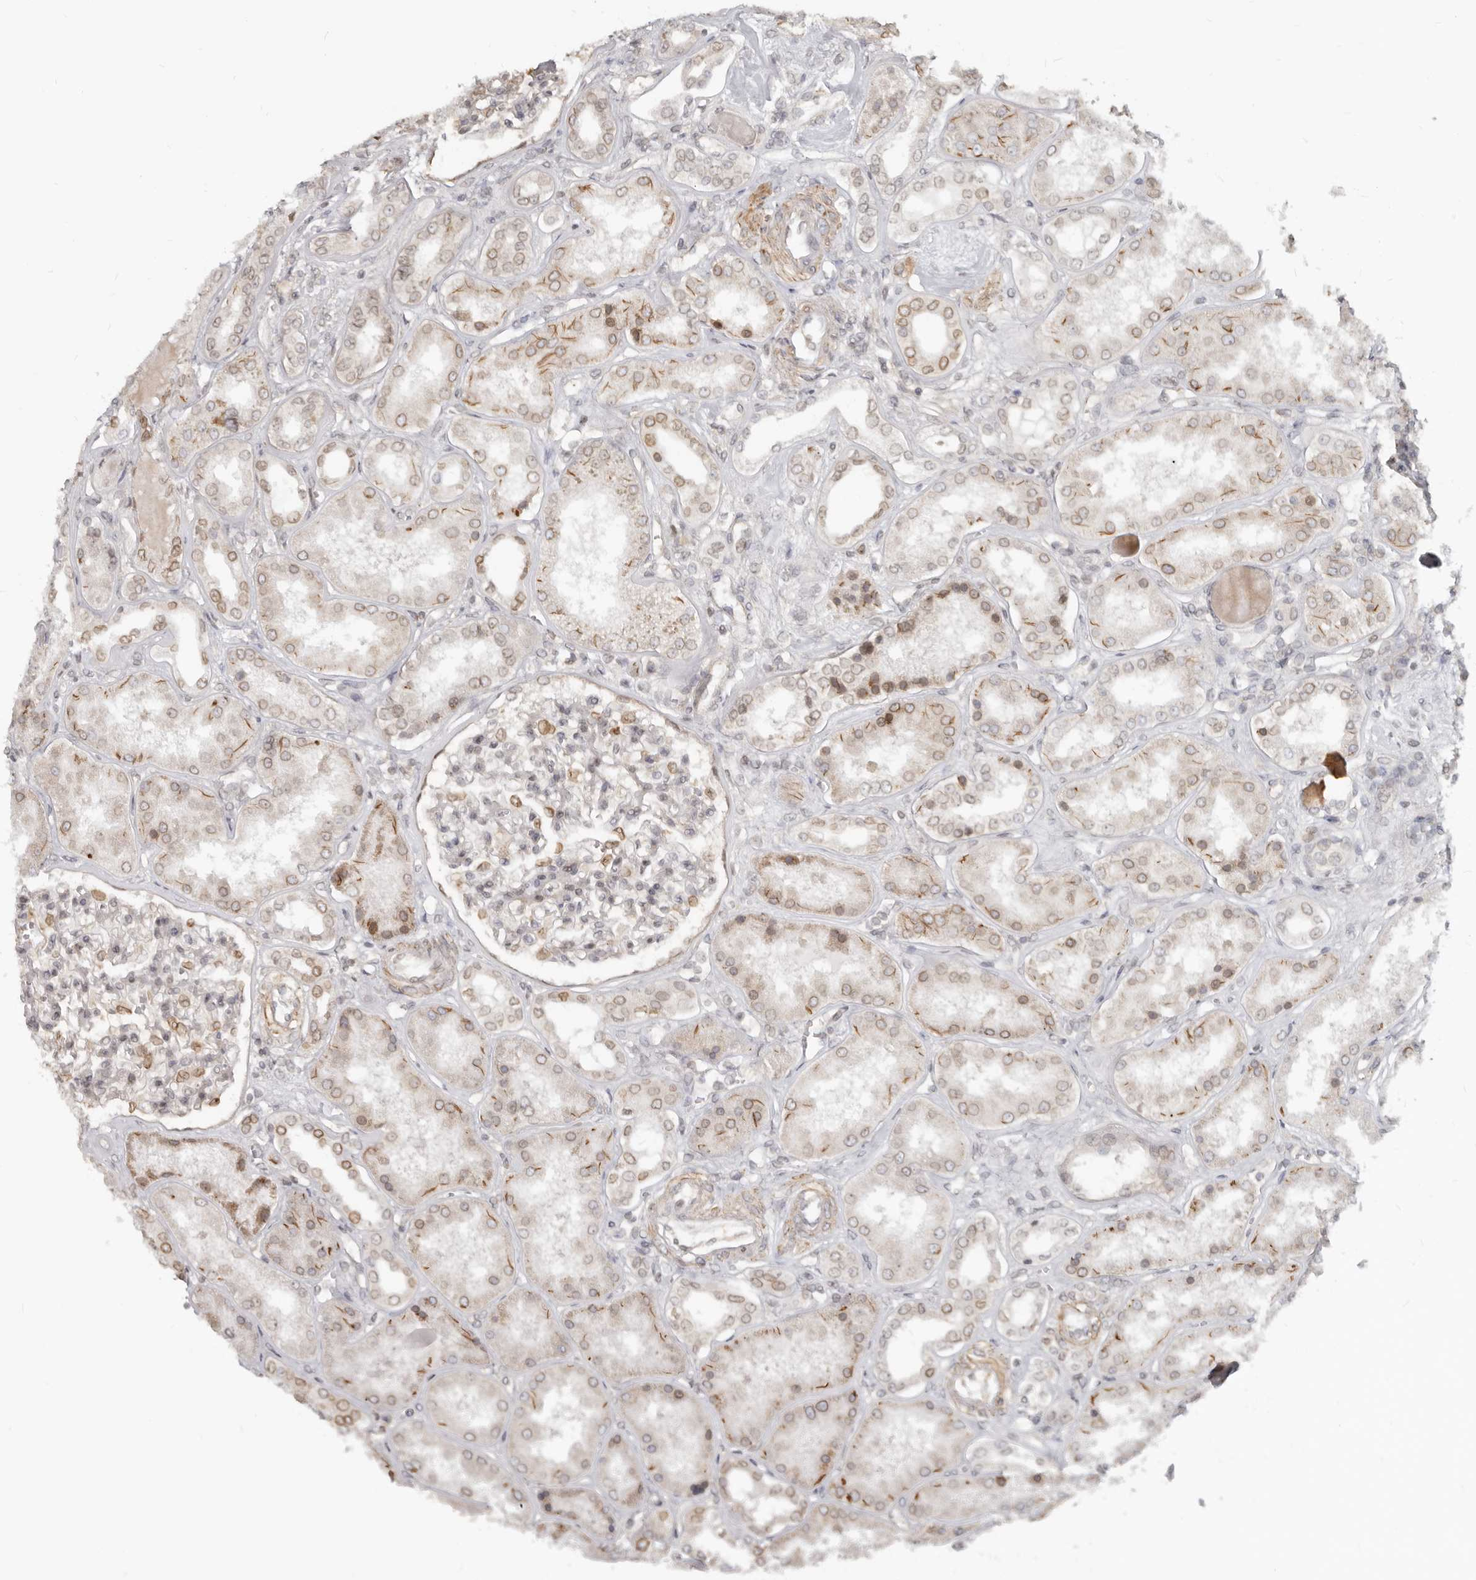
{"staining": {"intensity": "moderate", "quantity": "25%-75%", "location": "cytoplasmic/membranous,nuclear"}, "tissue": "kidney", "cell_type": "Cells in glomeruli", "image_type": "normal", "snomed": [{"axis": "morphology", "description": "Normal tissue, NOS"}, {"axis": "topography", "description": "Kidney"}], "caption": "Immunohistochemistry (DAB) staining of benign human kidney displays moderate cytoplasmic/membranous,nuclear protein expression in approximately 25%-75% of cells in glomeruli. The staining was performed using DAB to visualize the protein expression in brown, while the nuclei were stained in blue with hematoxylin (Magnification: 20x).", "gene": "NUP153", "patient": {"sex": "female", "age": 56}}